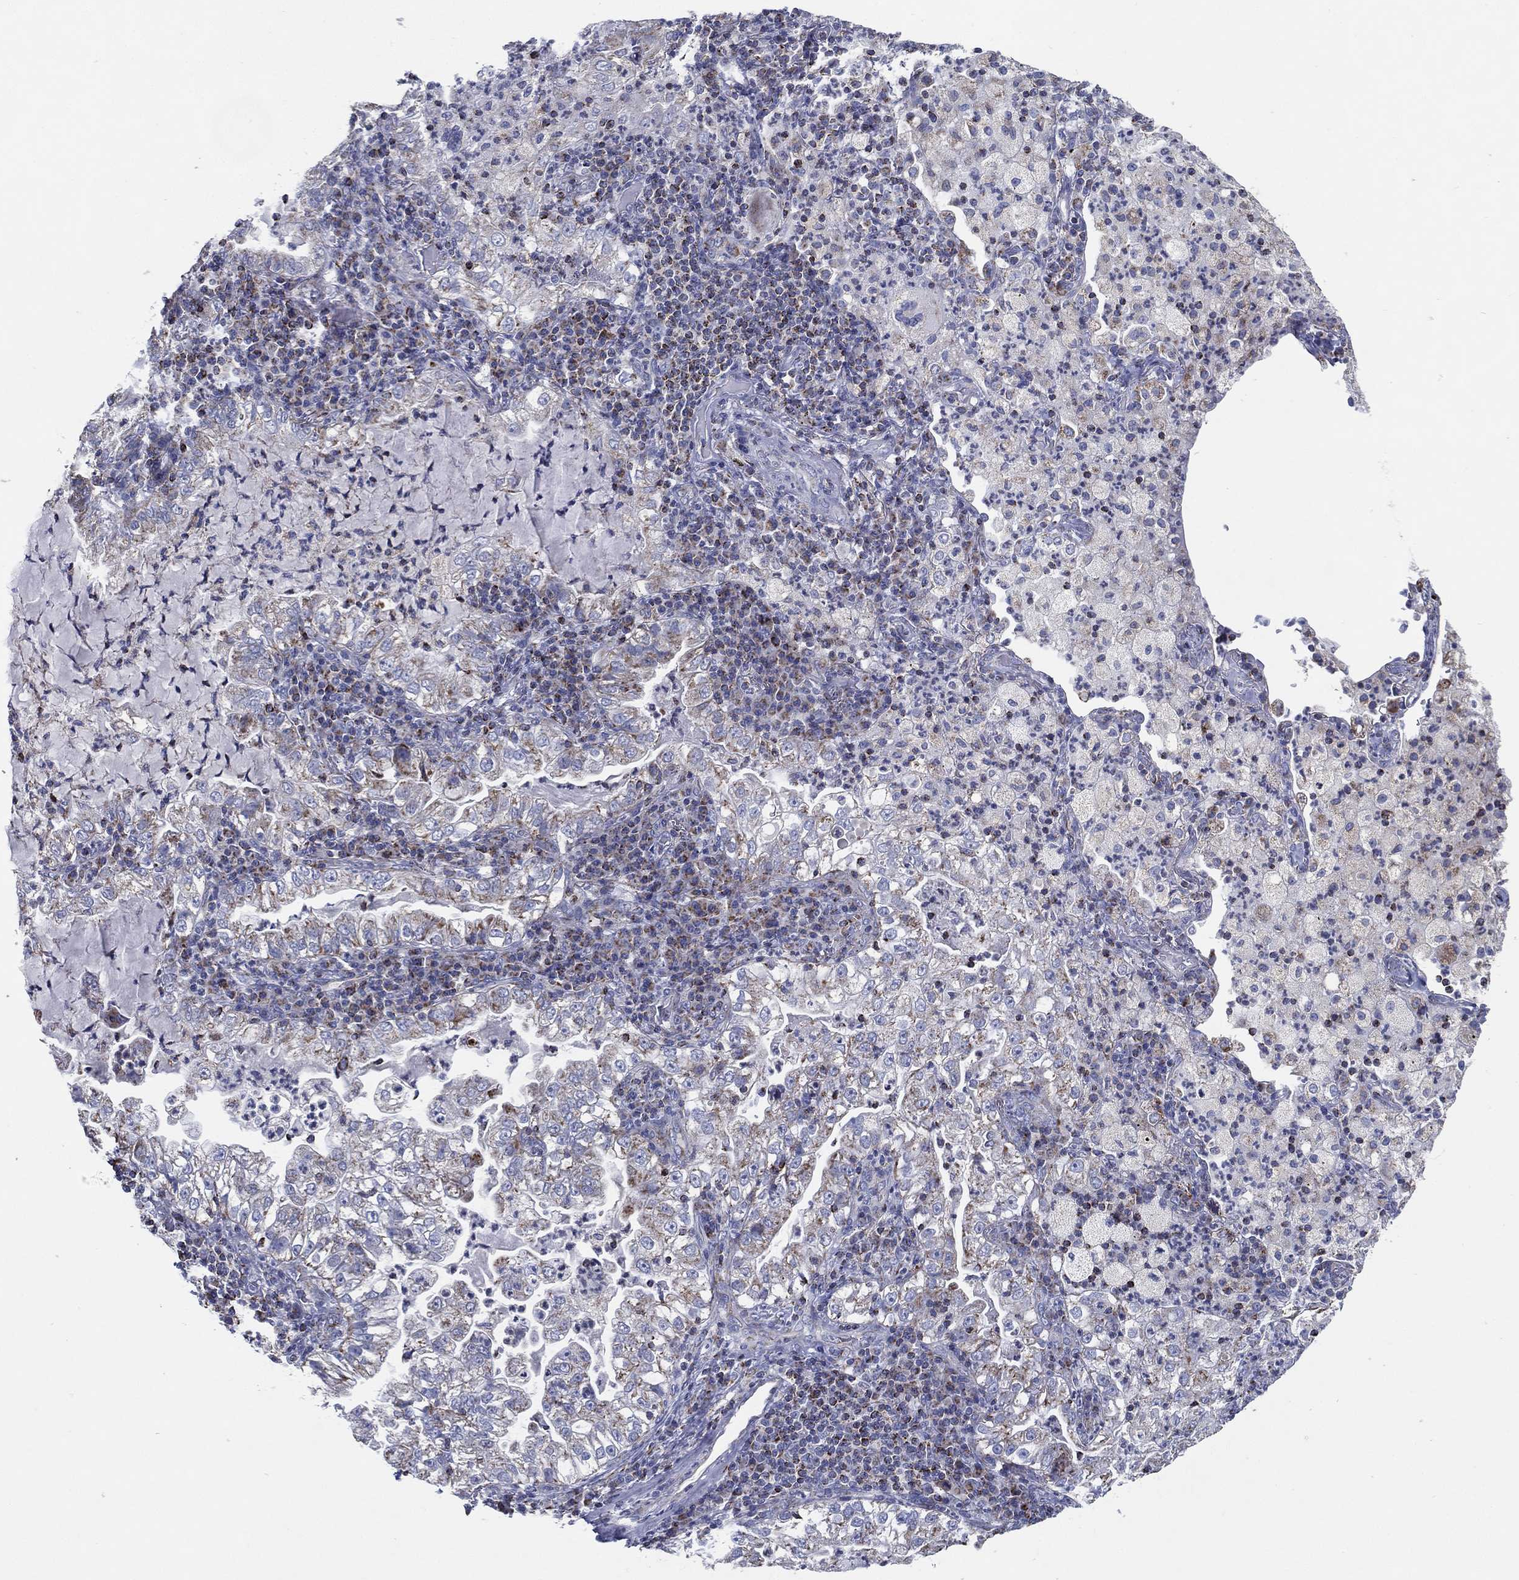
{"staining": {"intensity": "moderate", "quantity": "<25%", "location": "cytoplasmic/membranous"}, "tissue": "lung cancer", "cell_type": "Tumor cells", "image_type": "cancer", "snomed": [{"axis": "morphology", "description": "Adenocarcinoma, NOS"}, {"axis": "topography", "description": "Lung"}], "caption": "Immunohistochemistry (IHC) (DAB (3,3'-diaminobenzidine)) staining of human lung cancer displays moderate cytoplasmic/membranous protein staining in about <25% of tumor cells.", "gene": "SFXN1", "patient": {"sex": "female", "age": 73}}